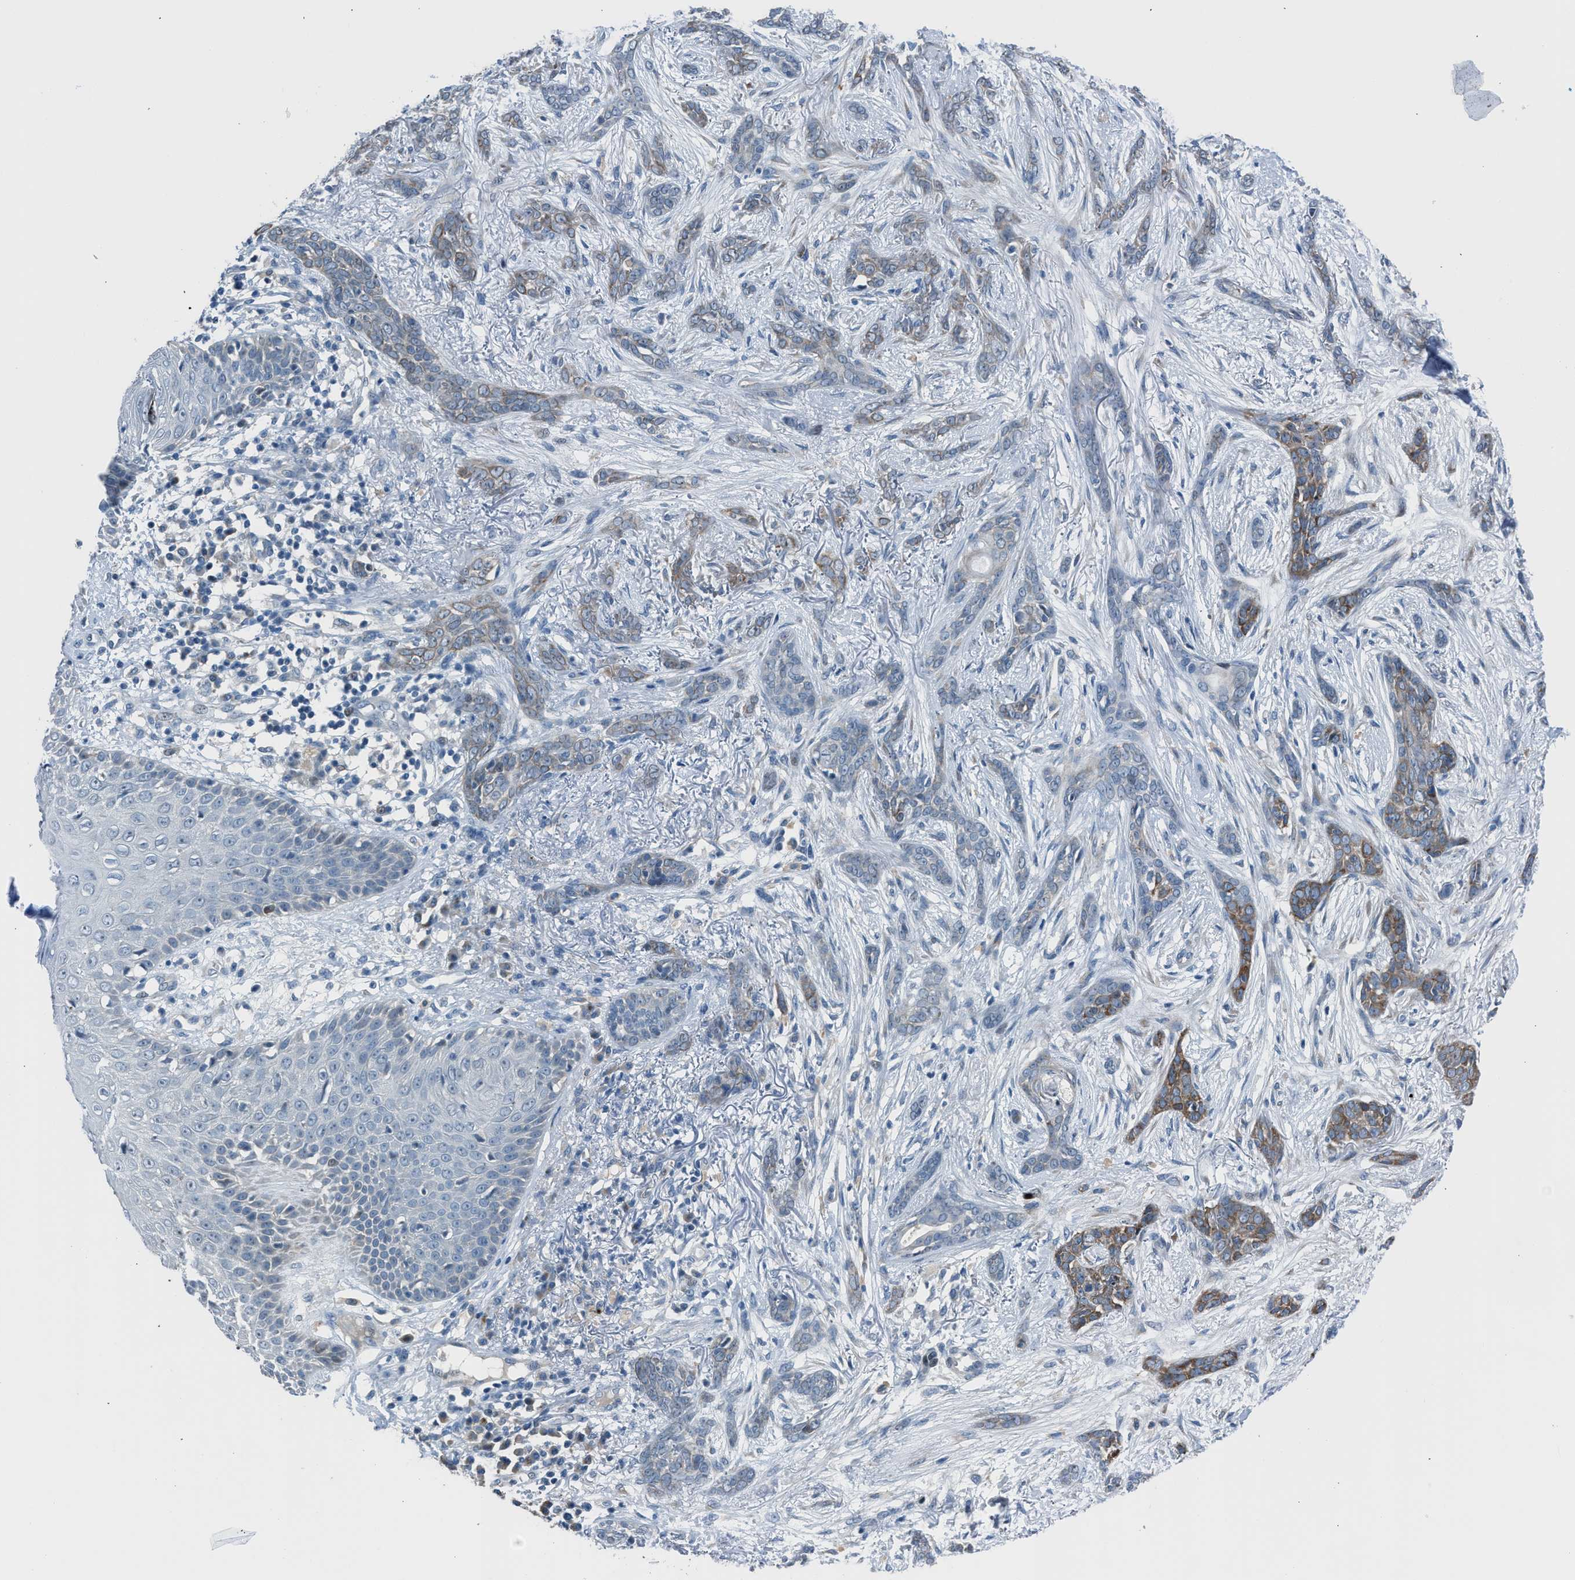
{"staining": {"intensity": "moderate", "quantity": "<25%", "location": "cytoplasmic/membranous"}, "tissue": "skin cancer", "cell_type": "Tumor cells", "image_type": "cancer", "snomed": [{"axis": "morphology", "description": "Basal cell carcinoma"}, {"axis": "morphology", "description": "Adnexal tumor, benign"}, {"axis": "topography", "description": "Skin"}], "caption": "This is an image of IHC staining of basal cell carcinoma (skin), which shows moderate staining in the cytoplasmic/membranous of tumor cells.", "gene": "RNF41", "patient": {"sex": "female", "age": 42}}